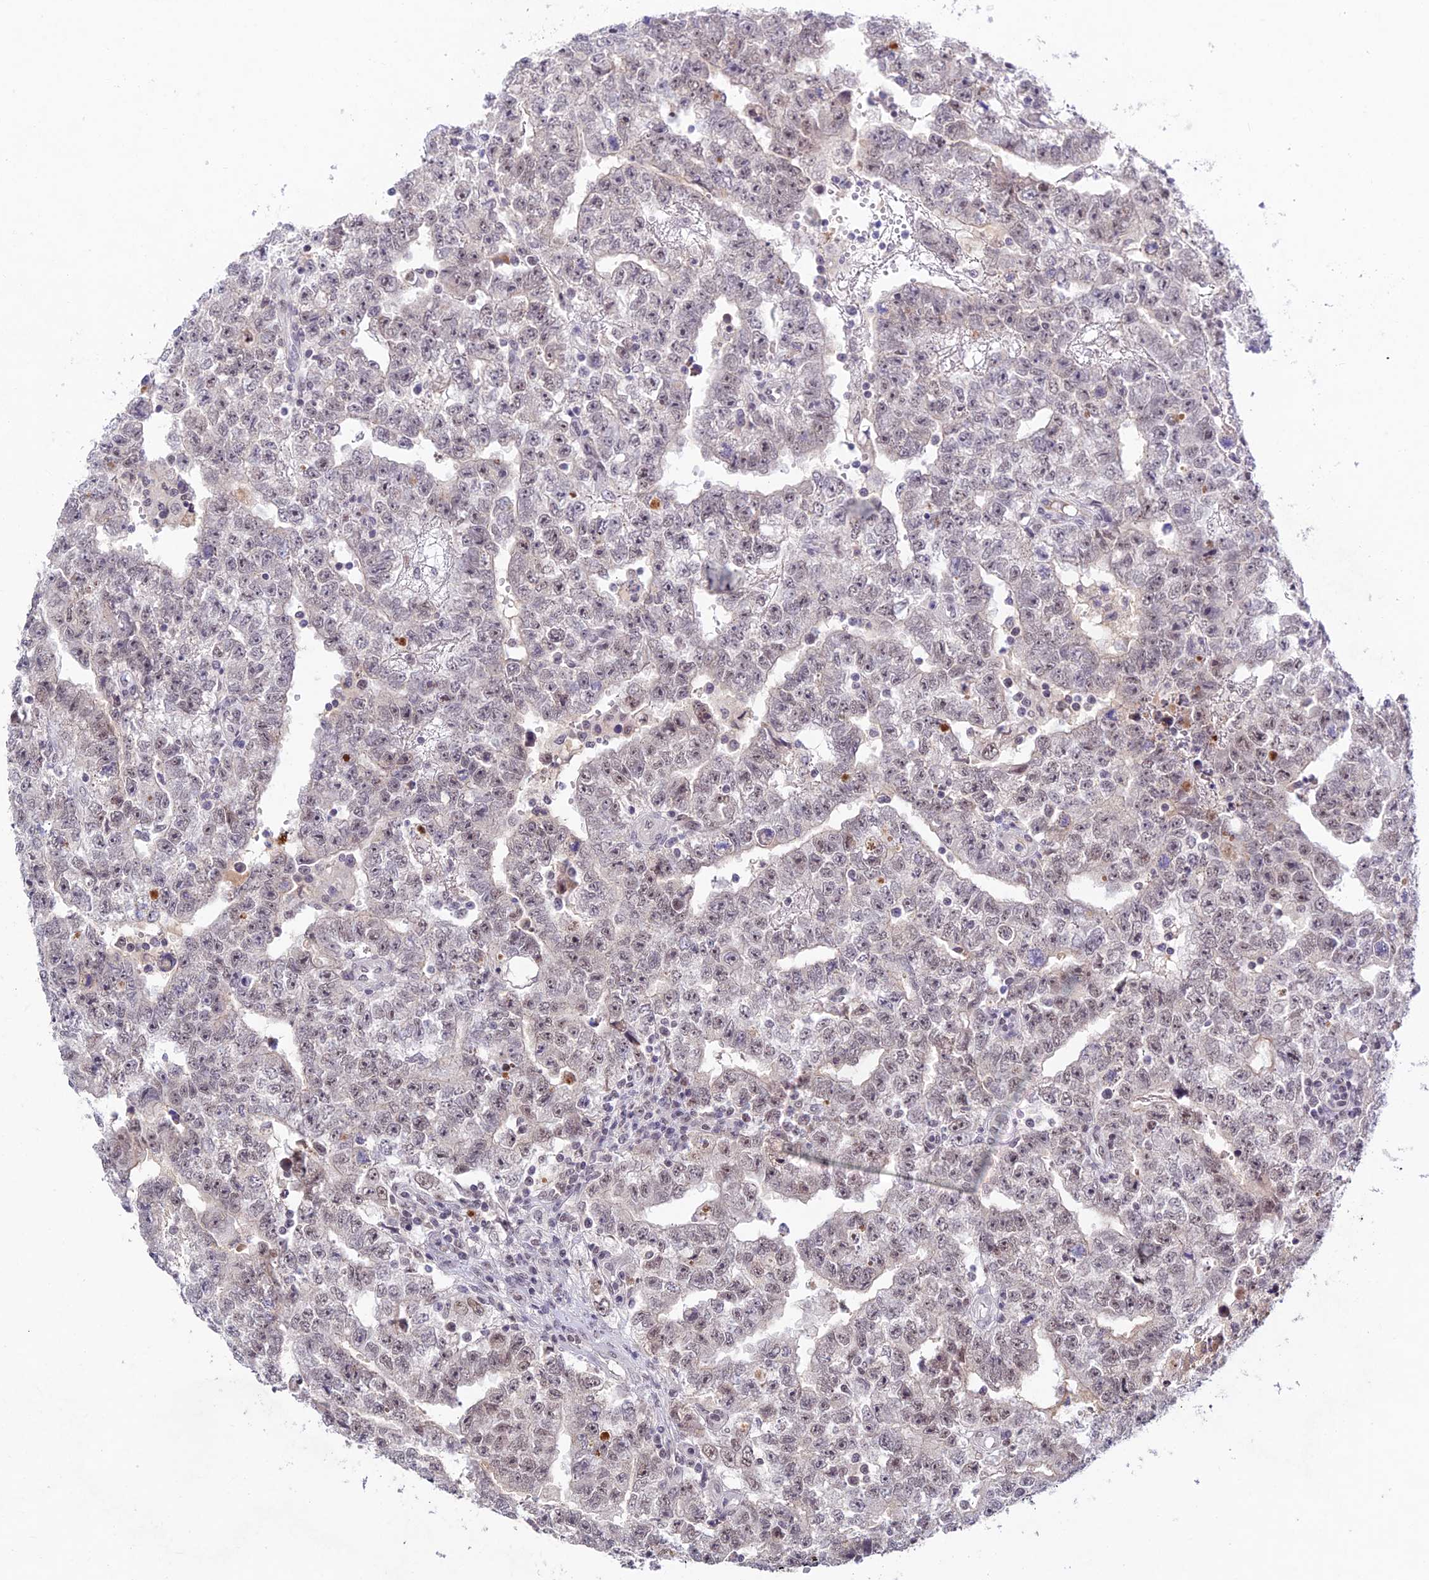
{"staining": {"intensity": "negative", "quantity": "none", "location": "none"}, "tissue": "testis cancer", "cell_type": "Tumor cells", "image_type": "cancer", "snomed": [{"axis": "morphology", "description": "Carcinoma, Embryonal, NOS"}, {"axis": "topography", "description": "Testis"}], "caption": "DAB (3,3'-diaminobenzidine) immunohistochemical staining of embryonal carcinoma (testis) reveals no significant staining in tumor cells.", "gene": "RAVER1", "patient": {"sex": "male", "age": 25}}